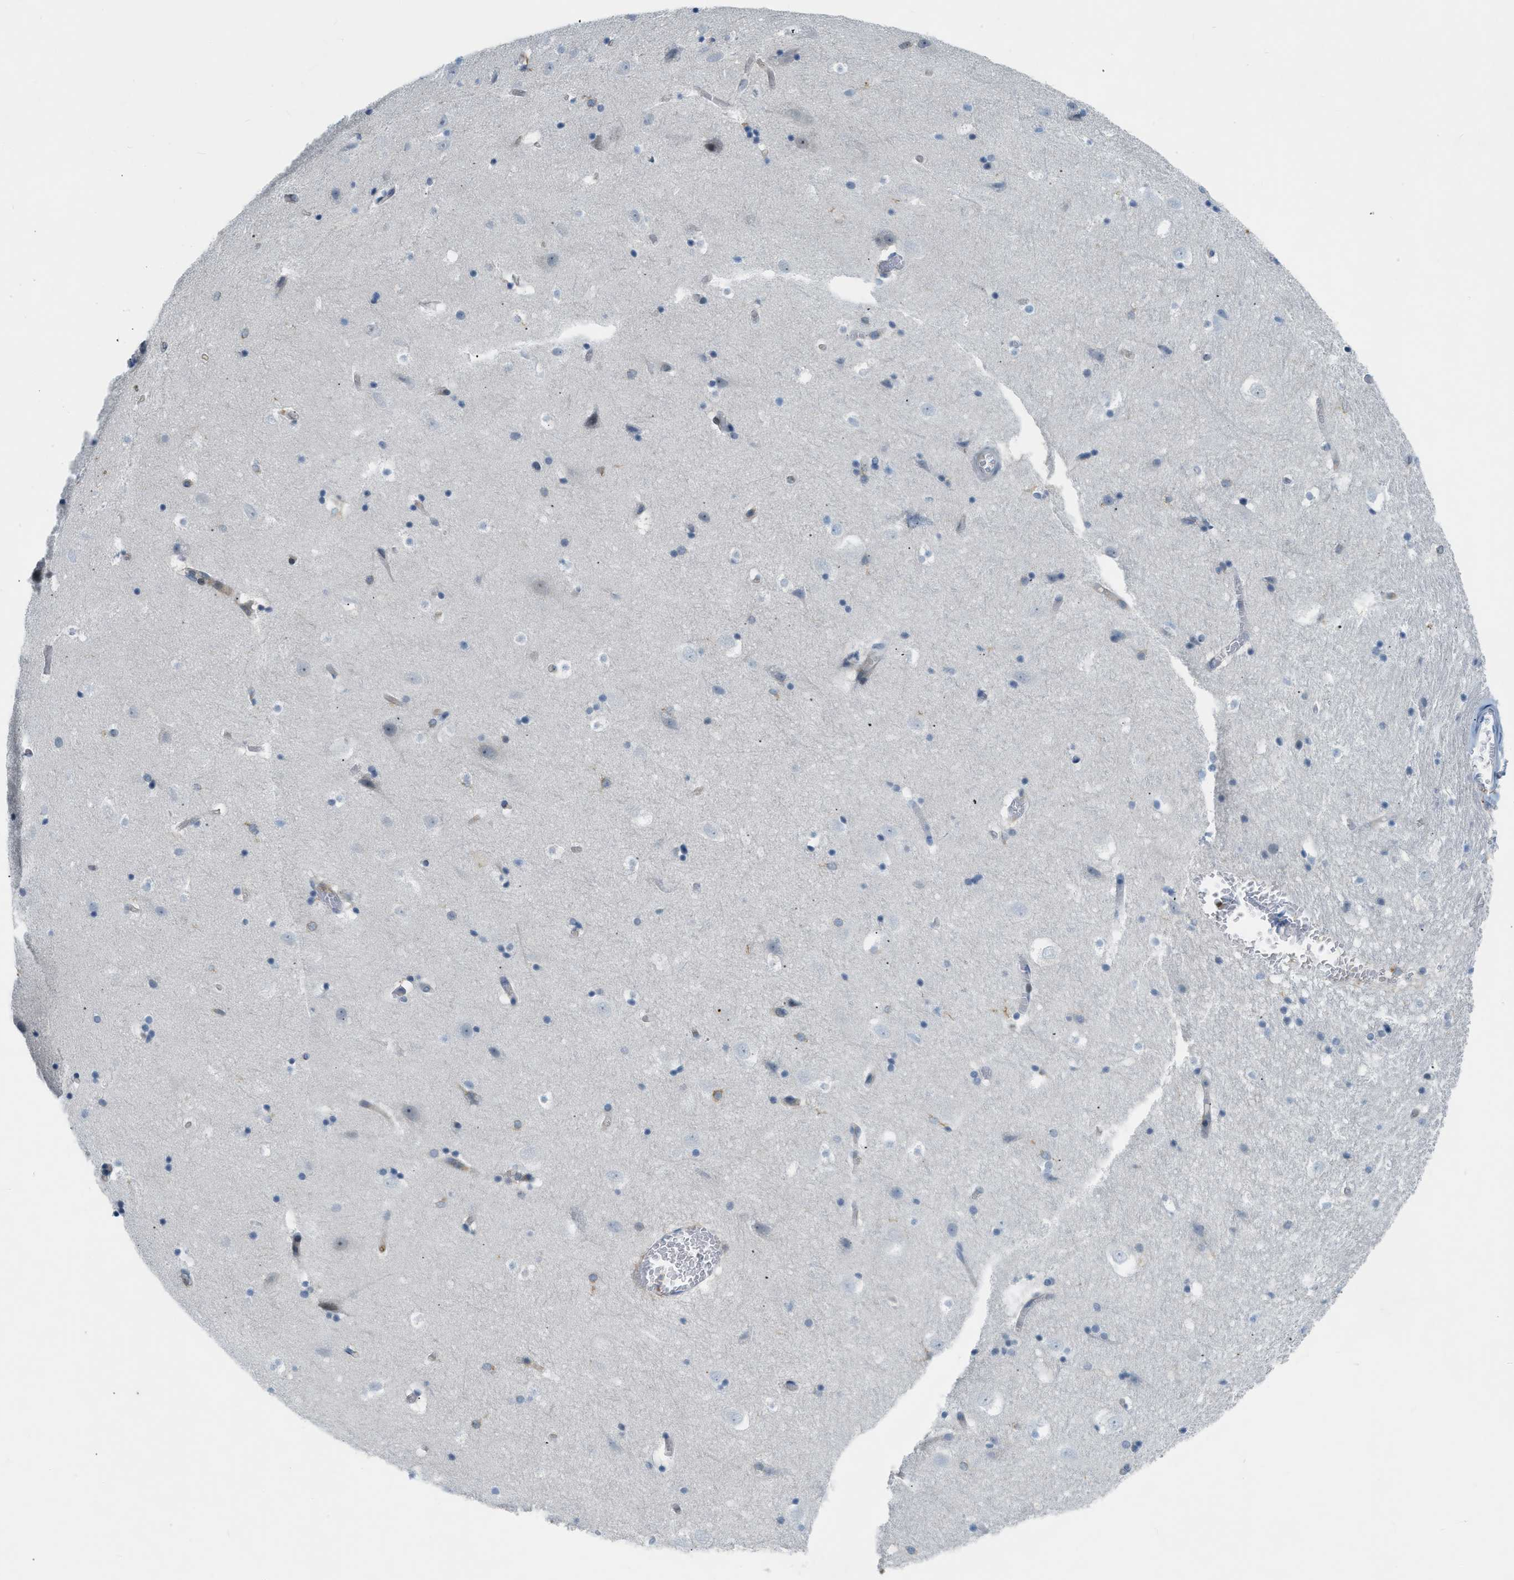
{"staining": {"intensity": "negative", "quantity": "none", "location": "none"}, "tissue": "hippocampus", "cell_type": "Glial cells", "image_type": "normal", "snomed": [{"axis": "morphology", "description": "Normal tissue, NOS"}, {"axis": "topography", "description": "Hippocampus"}], "caption": "Immunohistochemical staining of benign hippocampus displays no significant positivity in glial cells.", "gene": "ZNF408", "patient": {"sex": "male", "age": 45}}